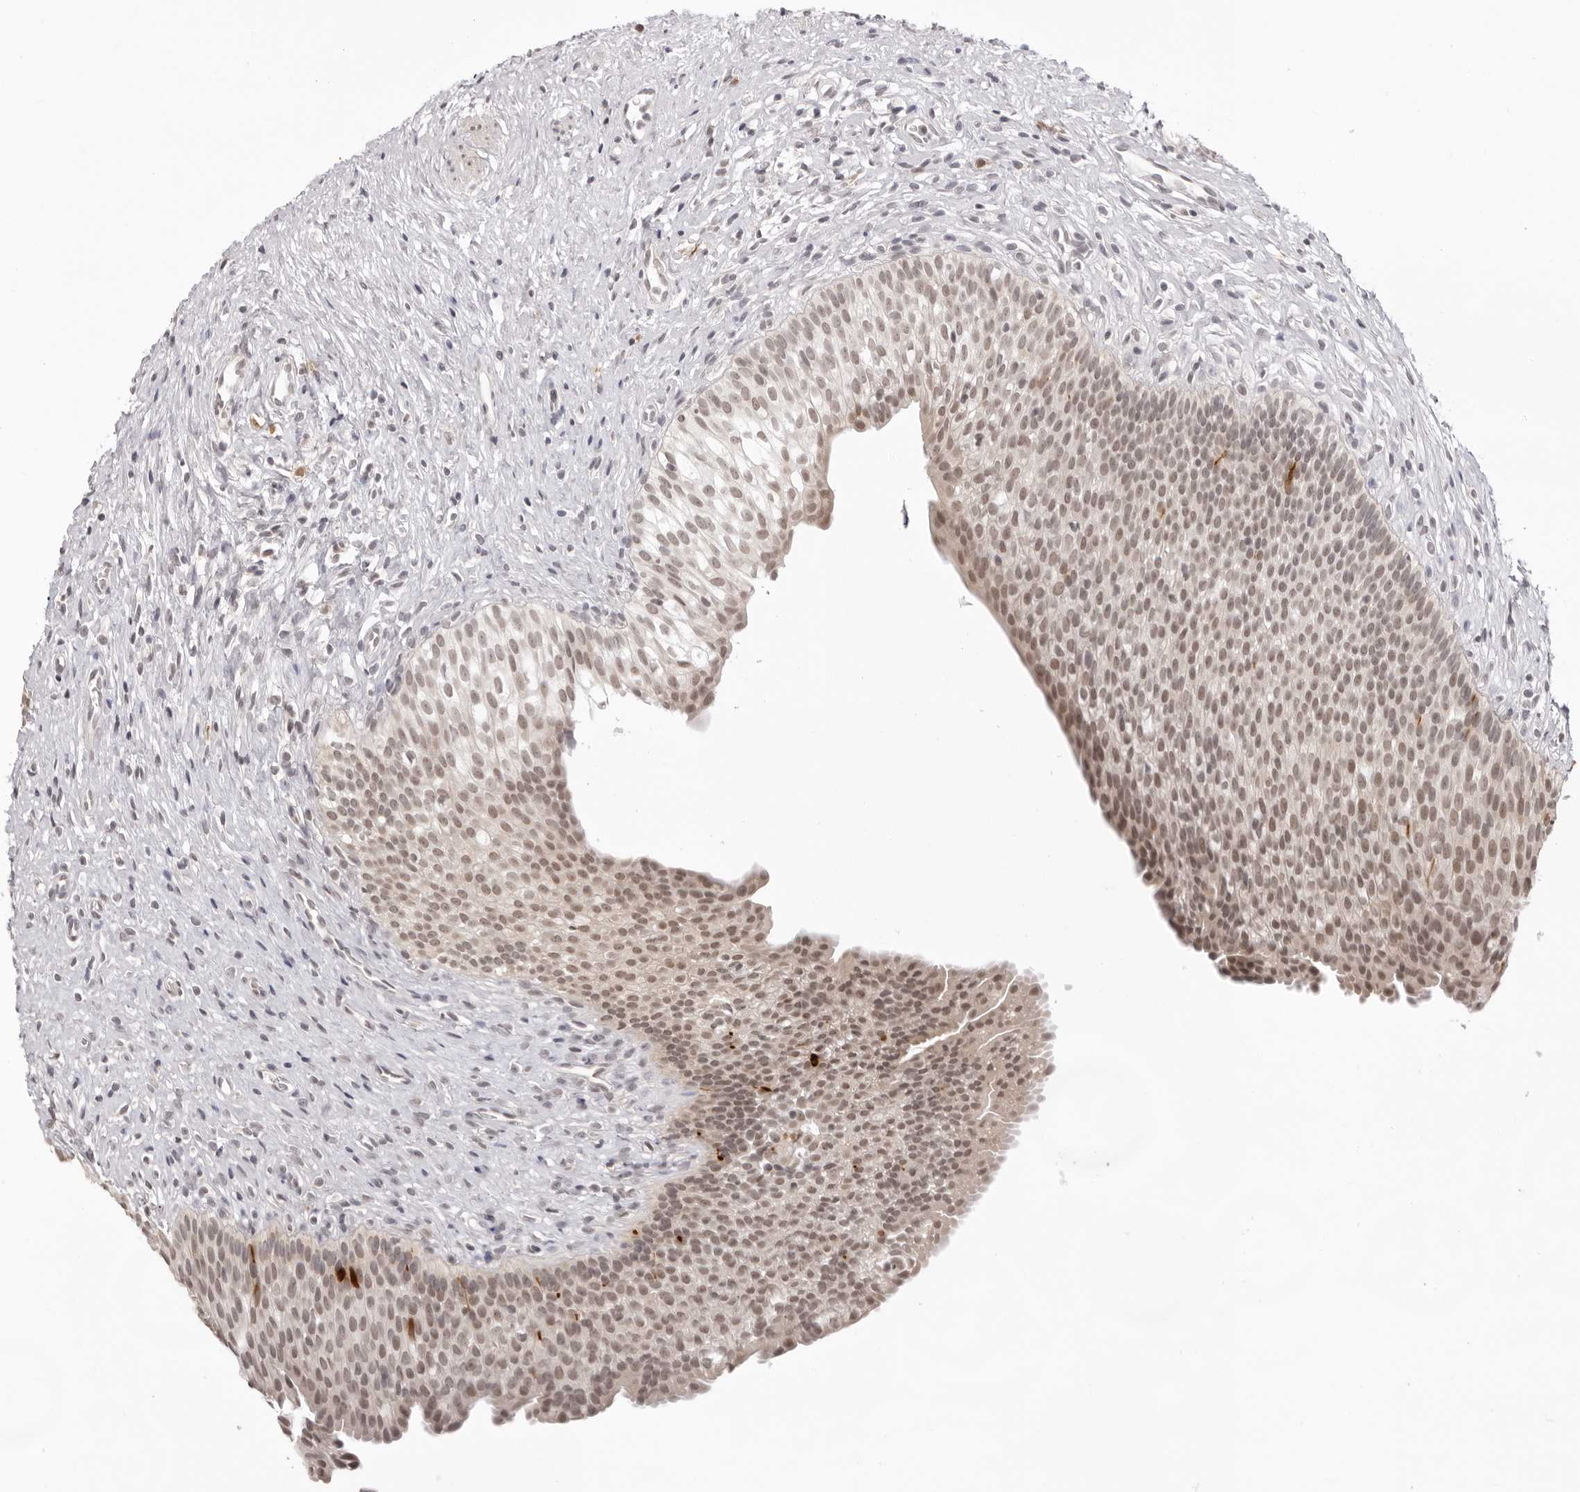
{"staining": {"intensity": "moderate", "quantity": ">75%", "location": "nuclear"}, "tissue": "urinary bladder", "cell_type": "Urothelial cells", "image_type": "normal", "snomed": [{"axis": "morphology", "description": "Normal tissue, NOS"}, {"axis": "topography", "description": "Urinary bladder"}], "caption": "Unremarkable urinary bladder was stained to show a protein in brown. There is medium levels of moderate nuclear staining in approximately >75% of urothelial cells. Using DAB (brown) and hematoxylin (blue) stains, captured at high magnification using brightfield microscopy.", "gene": "ZC3H11A", "patient": {"sex": "male", "age": 1}}